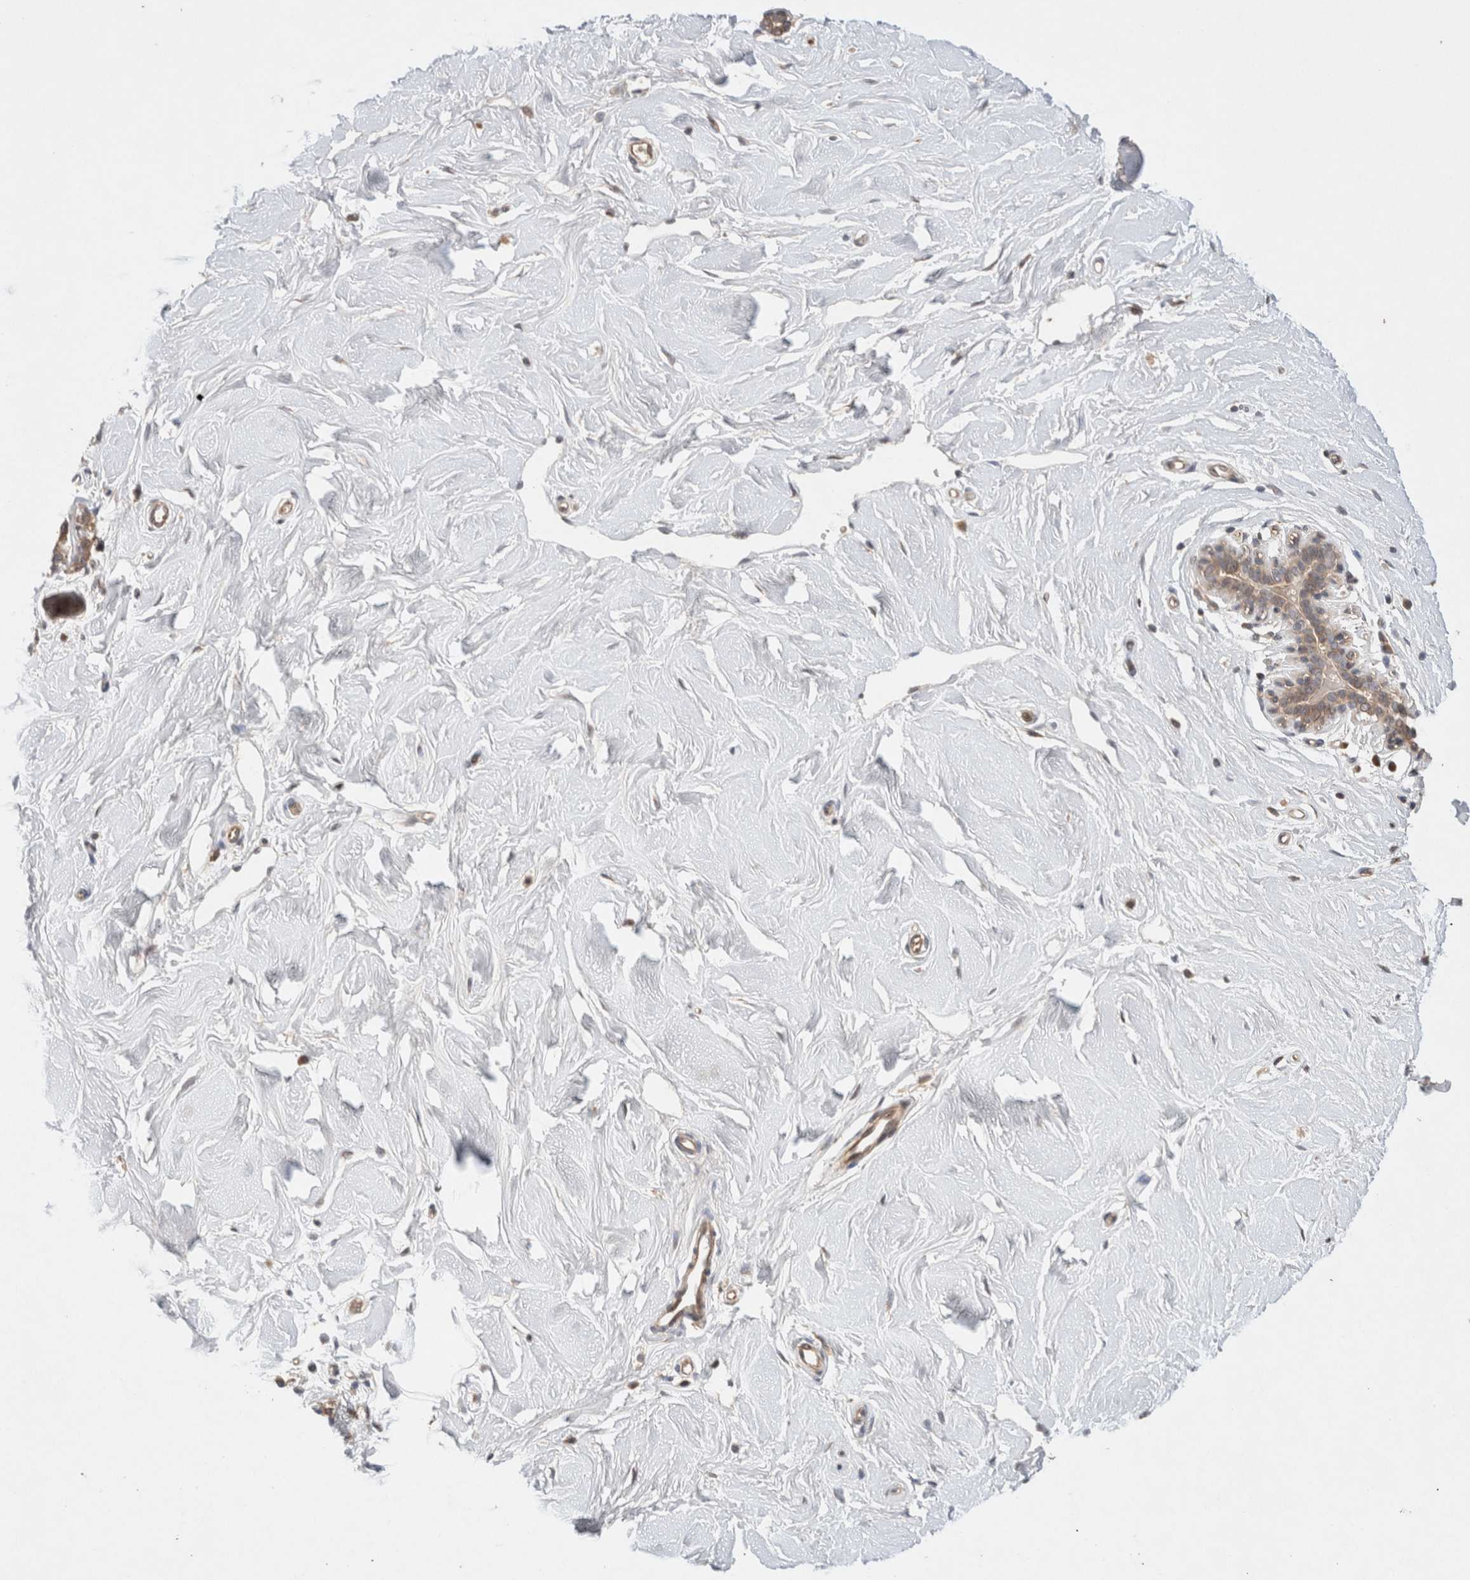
{"staining": {"intensity": "negative", "quantity": "none", "location": "none"}, "tissue": "breast", "cell_type": "Adipocytes", "image_type": "normal", "snomed": [{"axis": "morphology", "description": "Normal tissue, NOS"}, {"axis": "topography", "description": "Breast"}], "caption": "DAB (3,3'-diaminobenzidine) immunohistochemical staining of benign human breast shows no significant positivity in adipocytes.", "gene": "KLHL20", "patient": {"sex": "female", "age": 23}}